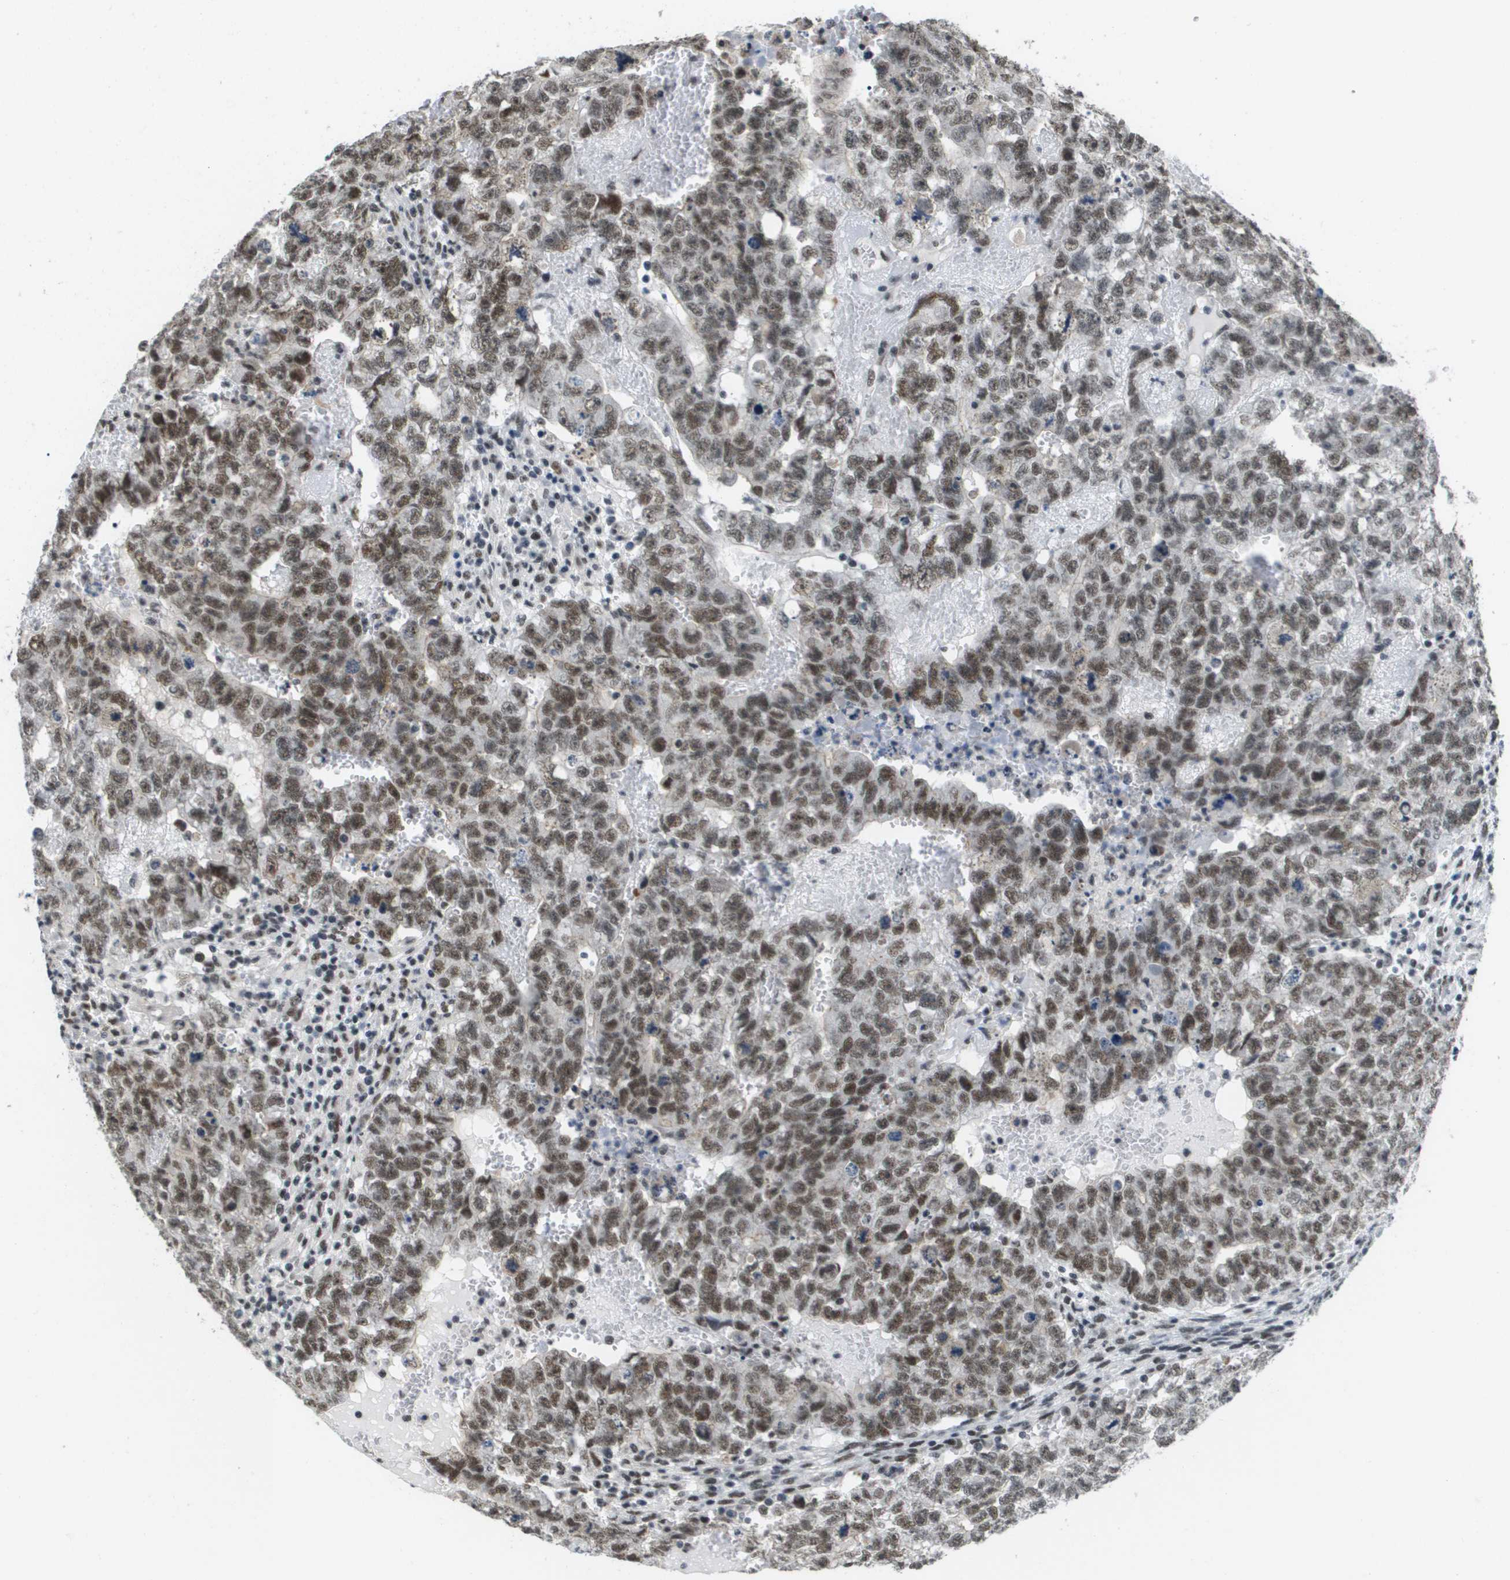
{"staining": {"intensity": "moderate", "quantity": ">75%", "location": "nuclear"}, "tissue": "testis cancer", "cell_type": "Tumor cells", "image_type": "cancer", "snomed": [{"axis": "morphology", "description": "Seminoma, NOS"}, {"axis": "morphology", "description": "Carcinoma, Embryonal, NOS"}, {"axis": "topography", "description": "Testis"}], "caption": "Human testis cancer (embryonal carcinoma) stained with a brown dye demonstrates moderate nuclear positive positivity in approximately >75% of tumor cells.", "gene": "ISY1", "patient": {"sex": "male", "age": 38}}